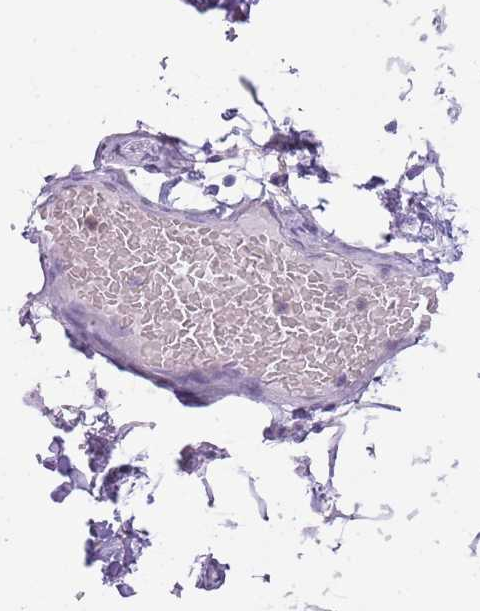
{"staining": {"intensity": "negative", "quantity": "none", "location": "none"}, "tissue": "adipose tissue", "cell_type": "Adipocytes", "image_type": "normal", "snomed": [{"axis": "morphology", "description": "Normal tissue, NOS"}, {"axis": "topography", "description": "Lymph node"}, {"axis": "topography", "description": "Cartilage tissue"}, {"axis": "topography", "description": "Bronchus"}], "caption": "DAB (3,3'-diaminobenzidine) immunohistochemical staining of normal human adipose tissue reveals no significant positivity in adipocytes. (DAB immunohistochemistry visualized using brightfield microscopy, high magnification).", "gene": "CNPPD1", "patient": {"sex": "male", "age": 63}}